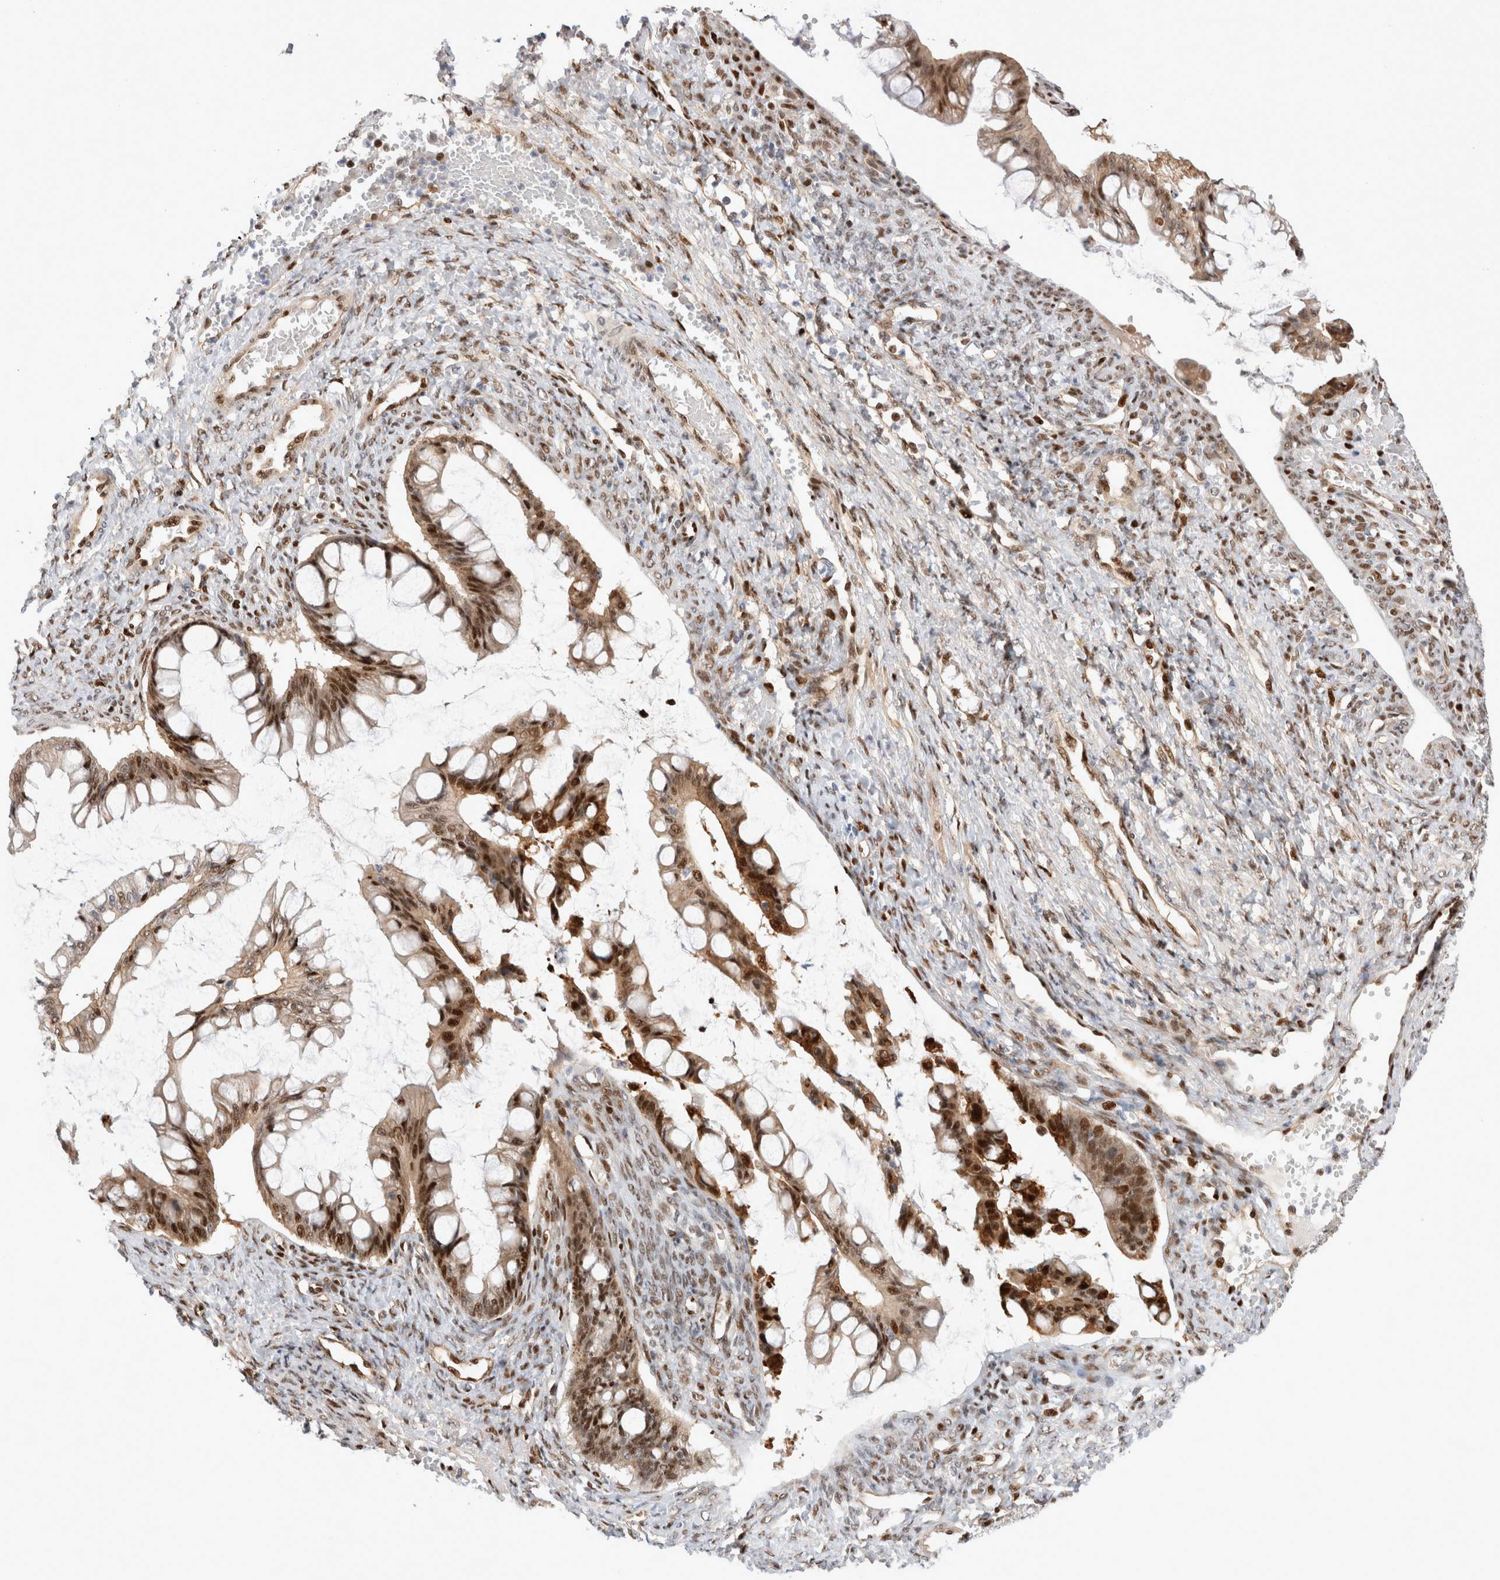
{"staining": {"intensity": "strong", "quantity": ">75%", "location": "nuclear"}, "tissue": "ovarian cancer", "cell_type": "Tumor cells", "image_type": "cancer", "snomed": [{"axis": "morphology", "description": "Cystadenocarcinoma, mucinous, NOS"}, {"axis": "topography", "description": "Ovary"}], "caption": "A high-resolution photomicrograph shows IHC staining of mucinous cystadenocarcinoma (ovarian), which shows strong nuclear expression in approximately >75% of tumor cells.", "gene": "TCF4", "patient": {"sex": "female", "age": 73}}